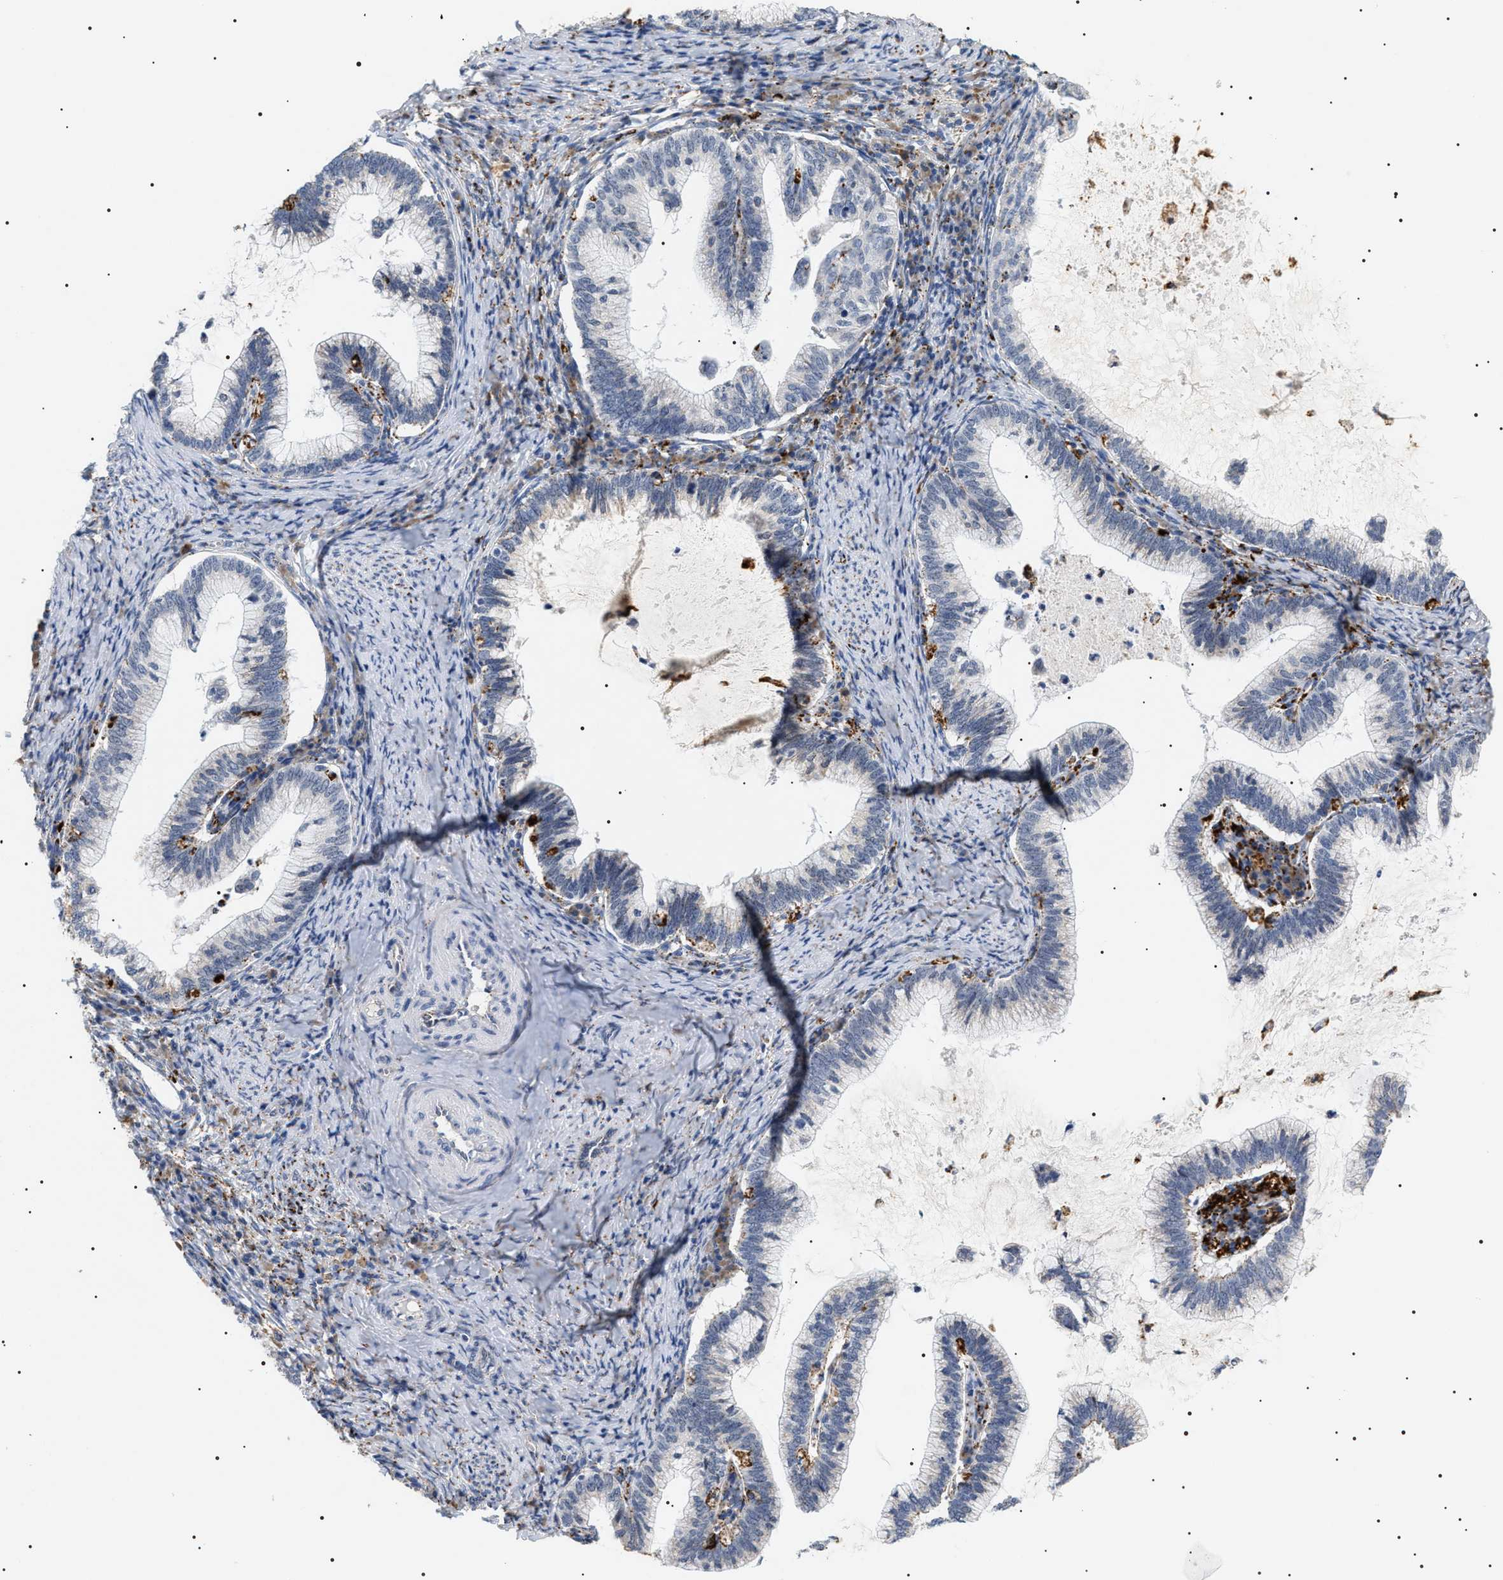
{"staining": {"intensity": "negative", "quantity": "none", "location": "none"}, "tissue": "cervical cancer", "cell_type": "Tumor cells", "image_type": "cancer", "snomed": [{"axis": "morphology", "description": "Adenocarcinoma, NOS"}, {"axis": "topography", "description": "Cervix"}], "caption": "Immunohistochemical staining of human cervical cancer (adenocarcinoma) reveals no significant staining in tumor cells.", "gene": "HSD17B11", "patient": {"sex": "female", "age": 36}}